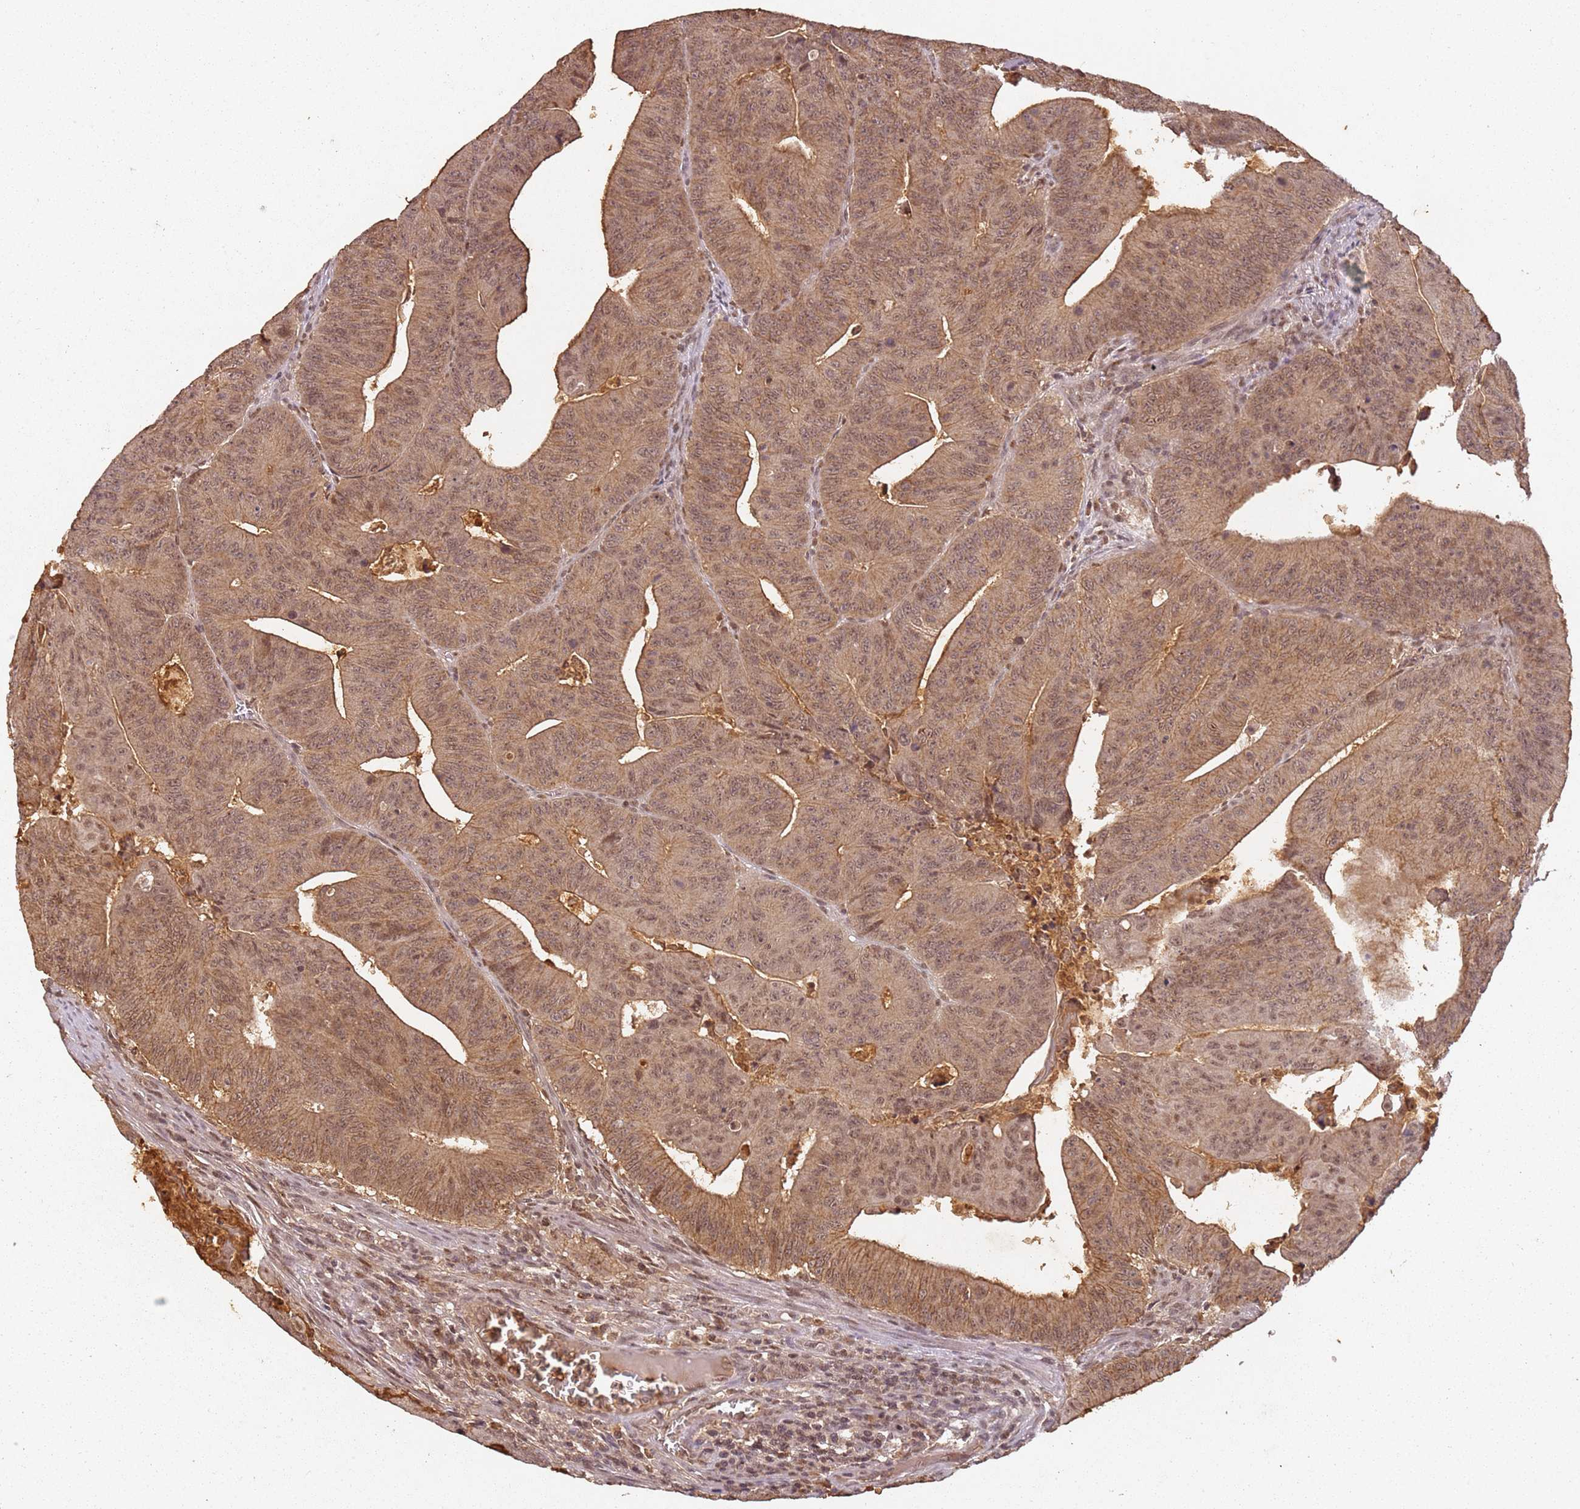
{"staining": {"intensity": "moderate", "quantity": ">75%", "location": "cytoplasmic/membranous,nuclear"}, "tissue": "colorectal cancer", "cell_type": "Tumor cells", "image_type": "cancer", "snomed": [{"axis": "morphology", "description": "Adenocarcinoma, NOS"}, {"axis": "topography", "description": "Rectum"}], "caption": "Immunohistochemistry image of neoplastic tissue: colorectal cancer stained using immunohistochemistry displays medium levels of moderate protein expression localized specifically in the cytoplasmic/membranous and nuclear of tumor cells, appearing as a cytoplasmic/membranous and nuclear brown color.", "gene": "COL1A2", "patient": {"sex": "female", "age": 75}}